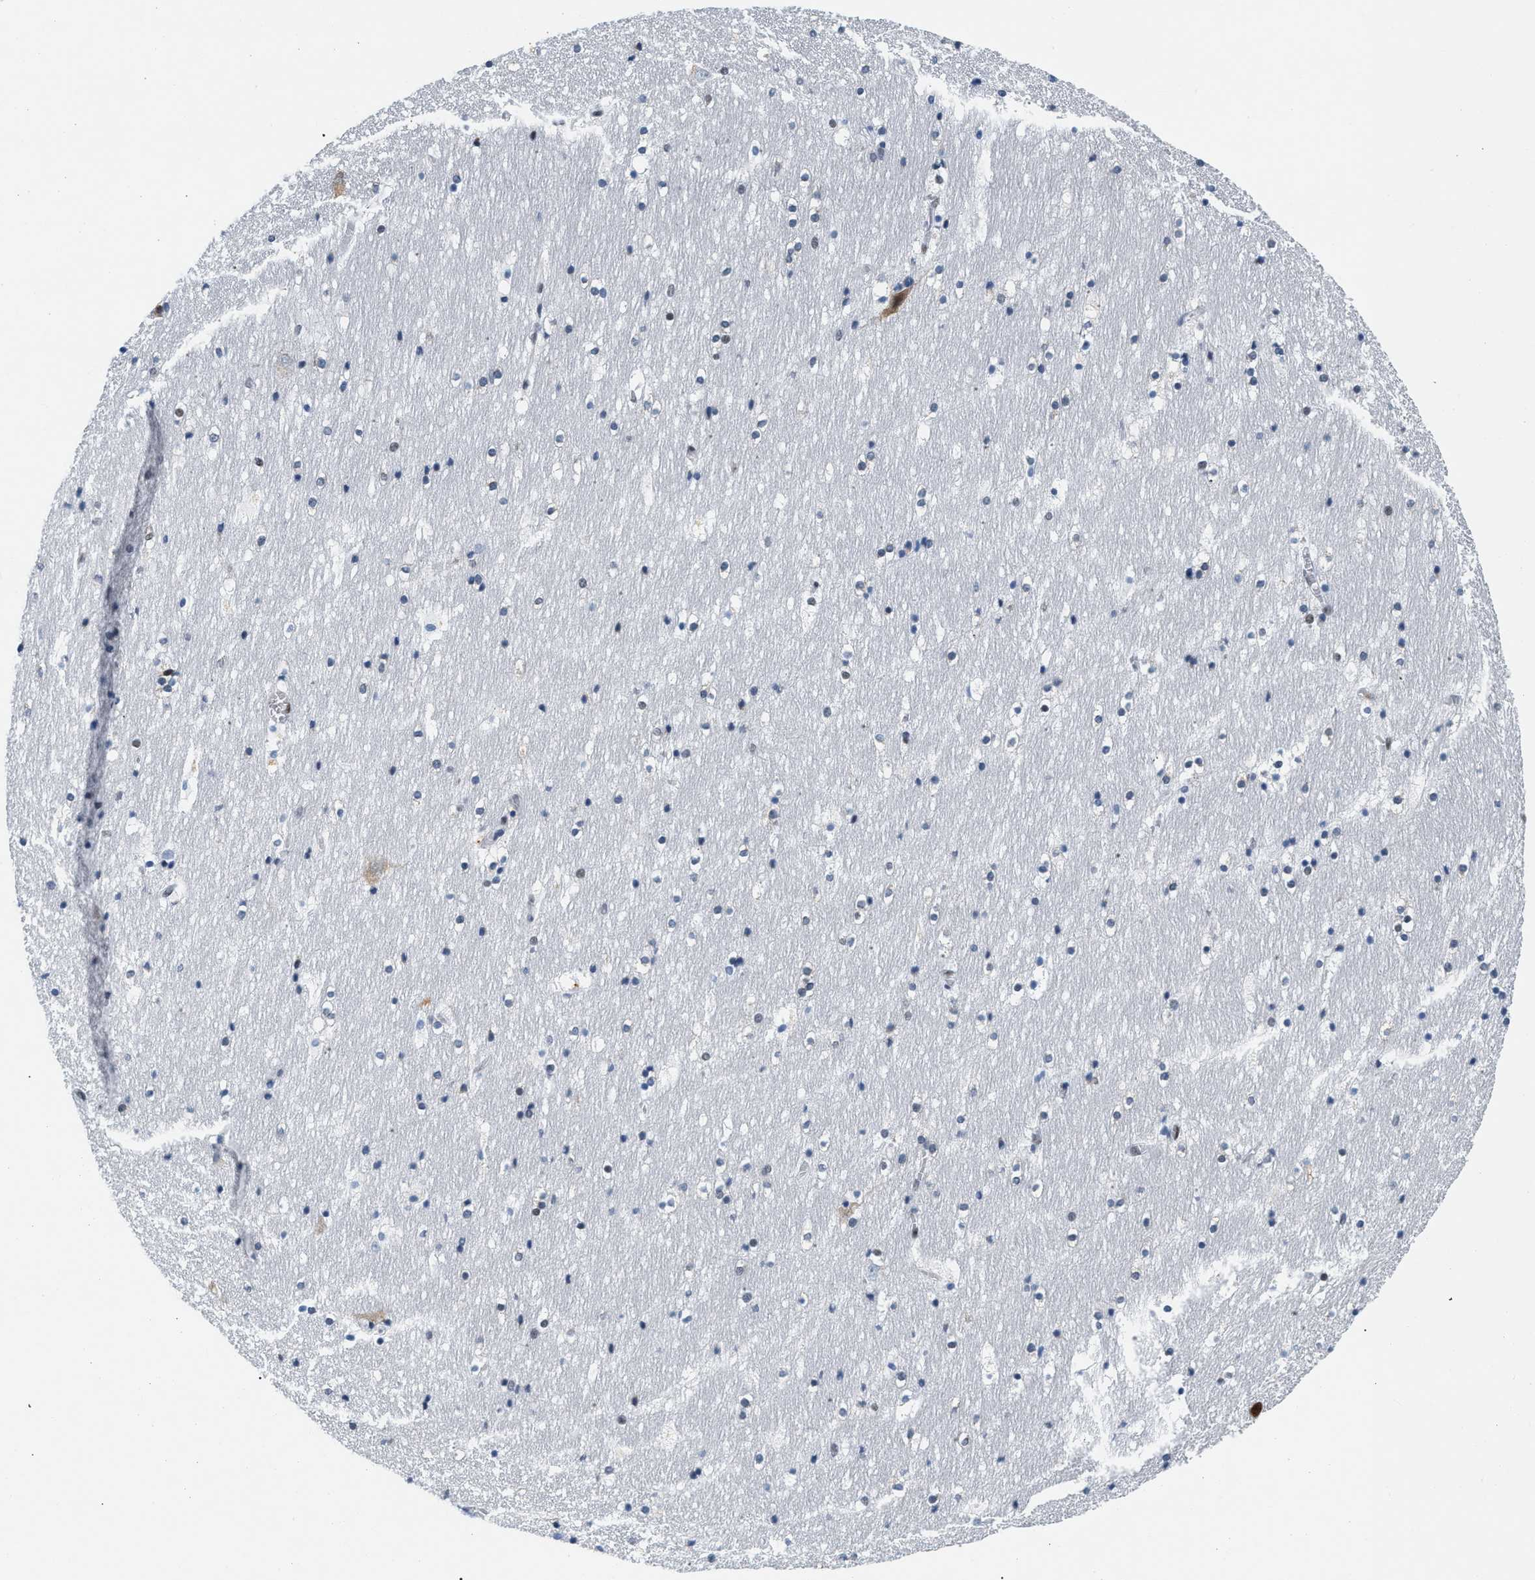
{"staining": {"intensity": "negative", "quantity": "none", "location": "none"}, "tissue": "hippocampus", "cell_type": "Glial cells", "image_type": "normal", "snomed": [{"axis": "morphology", "description": "Normal tissue, NOS"}, {"axis": "topography", "description": "Hippocampus"}], "caption": "The immunohistochemistry (IHC) image has no significant positivity in glial cells of hippocampus.", "gene": "ATF2", "patient": {"sex": "male", "age": 45}}